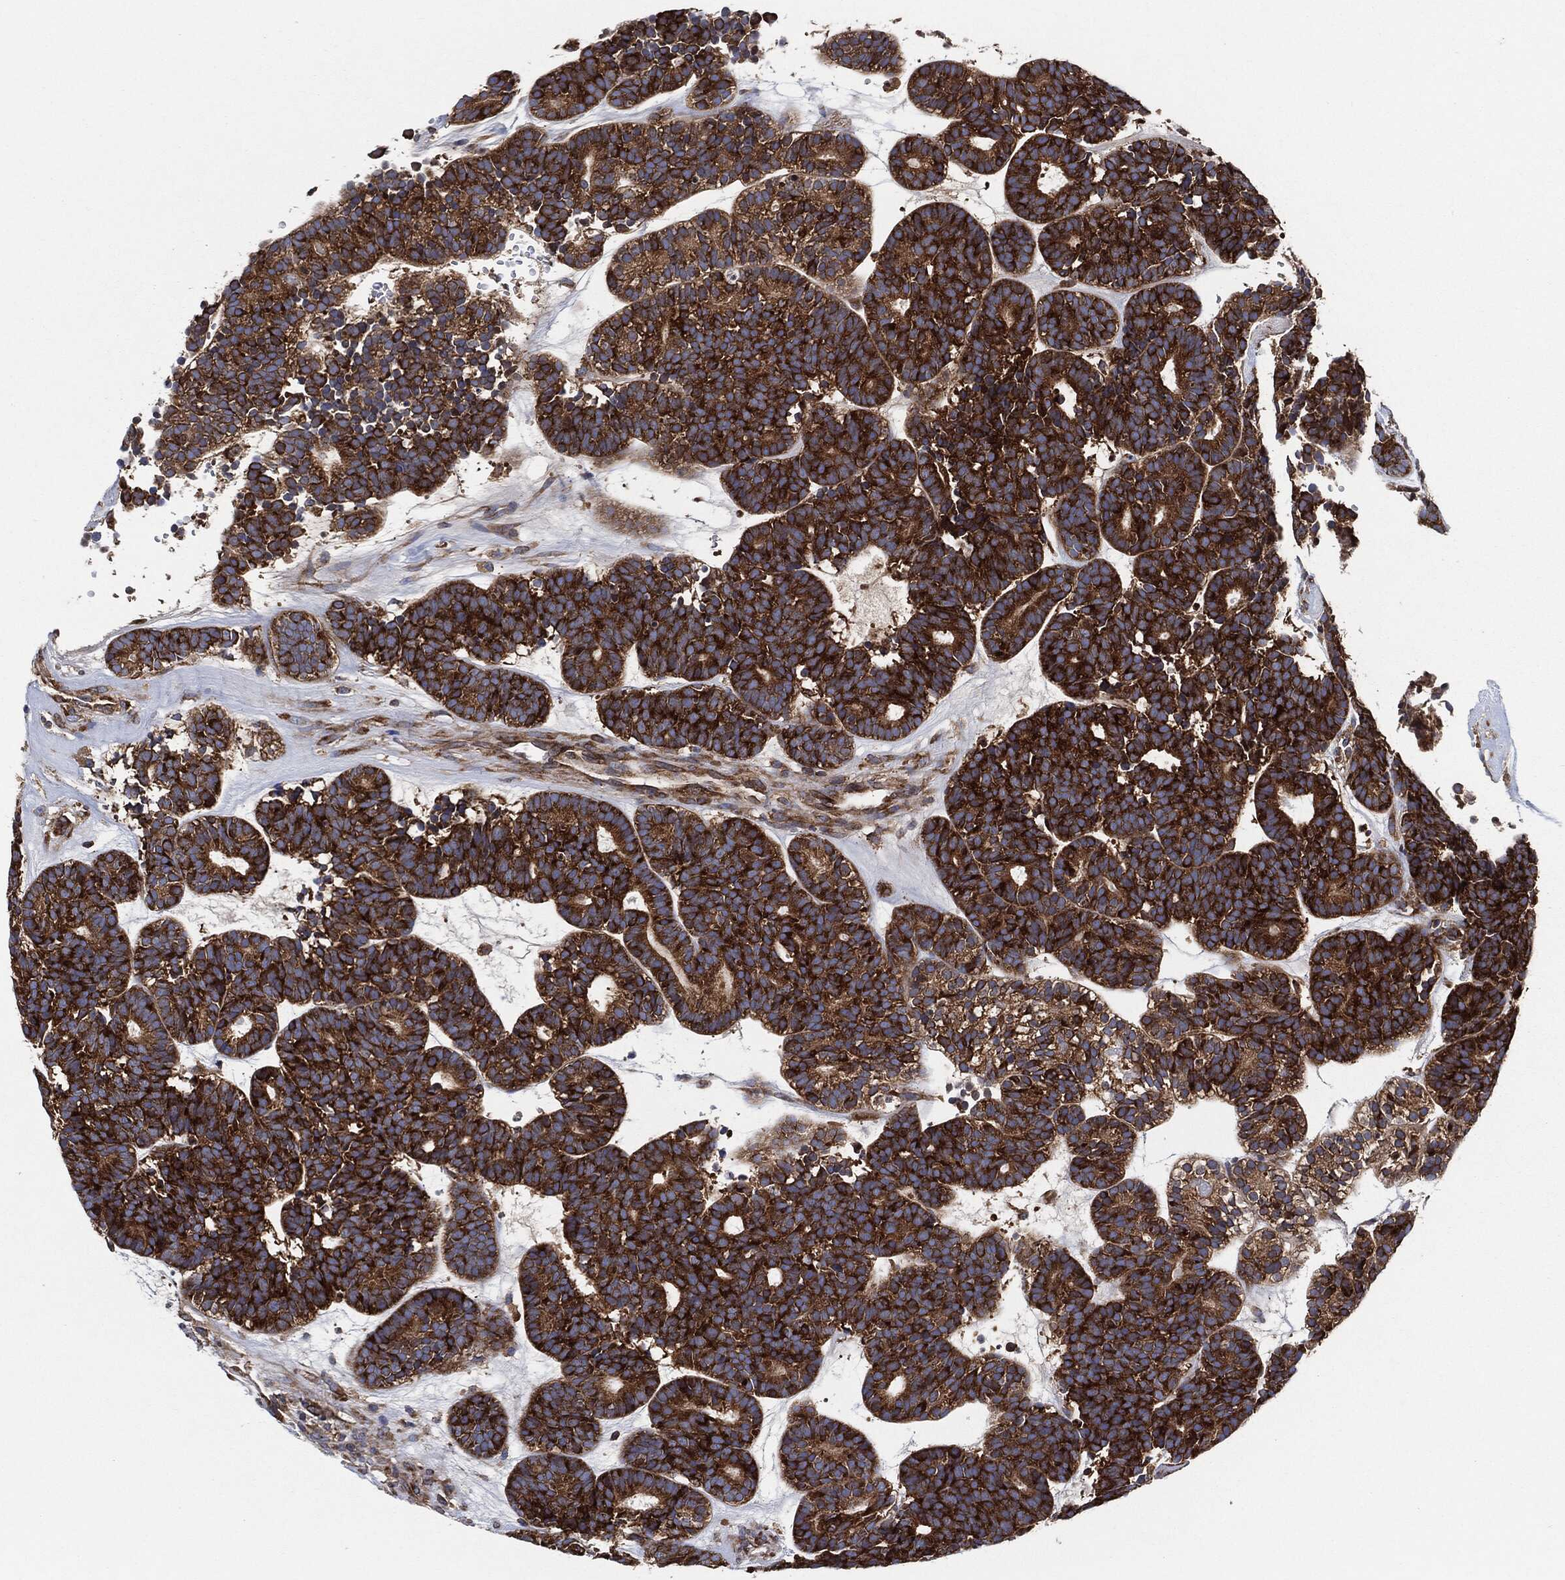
{"staining": {"intensity": "strong", "quantity": ">75%", "location": "cytoplasmic/membranous"}, "tissue": "head and neck cancer", "cell_type": "Tumor cells", "image_type": "cancer", "snomed": [{"axis": "morphology", "description": "Adenocarcinoma, NOS"}, {"axis": "topography", "description": "Head-Neck"}], "caption": "Brown immunohistochemical staining in head and neck adenocarcinoma reveals strong cytoplasmic/membranous staining in approximately >75% of tumor cells. Ihc stains the protein of interest in brown and the nuclei are stained blue.", "gene": "EIF2S2", "patient": {"sex": "female", "age": 81}}